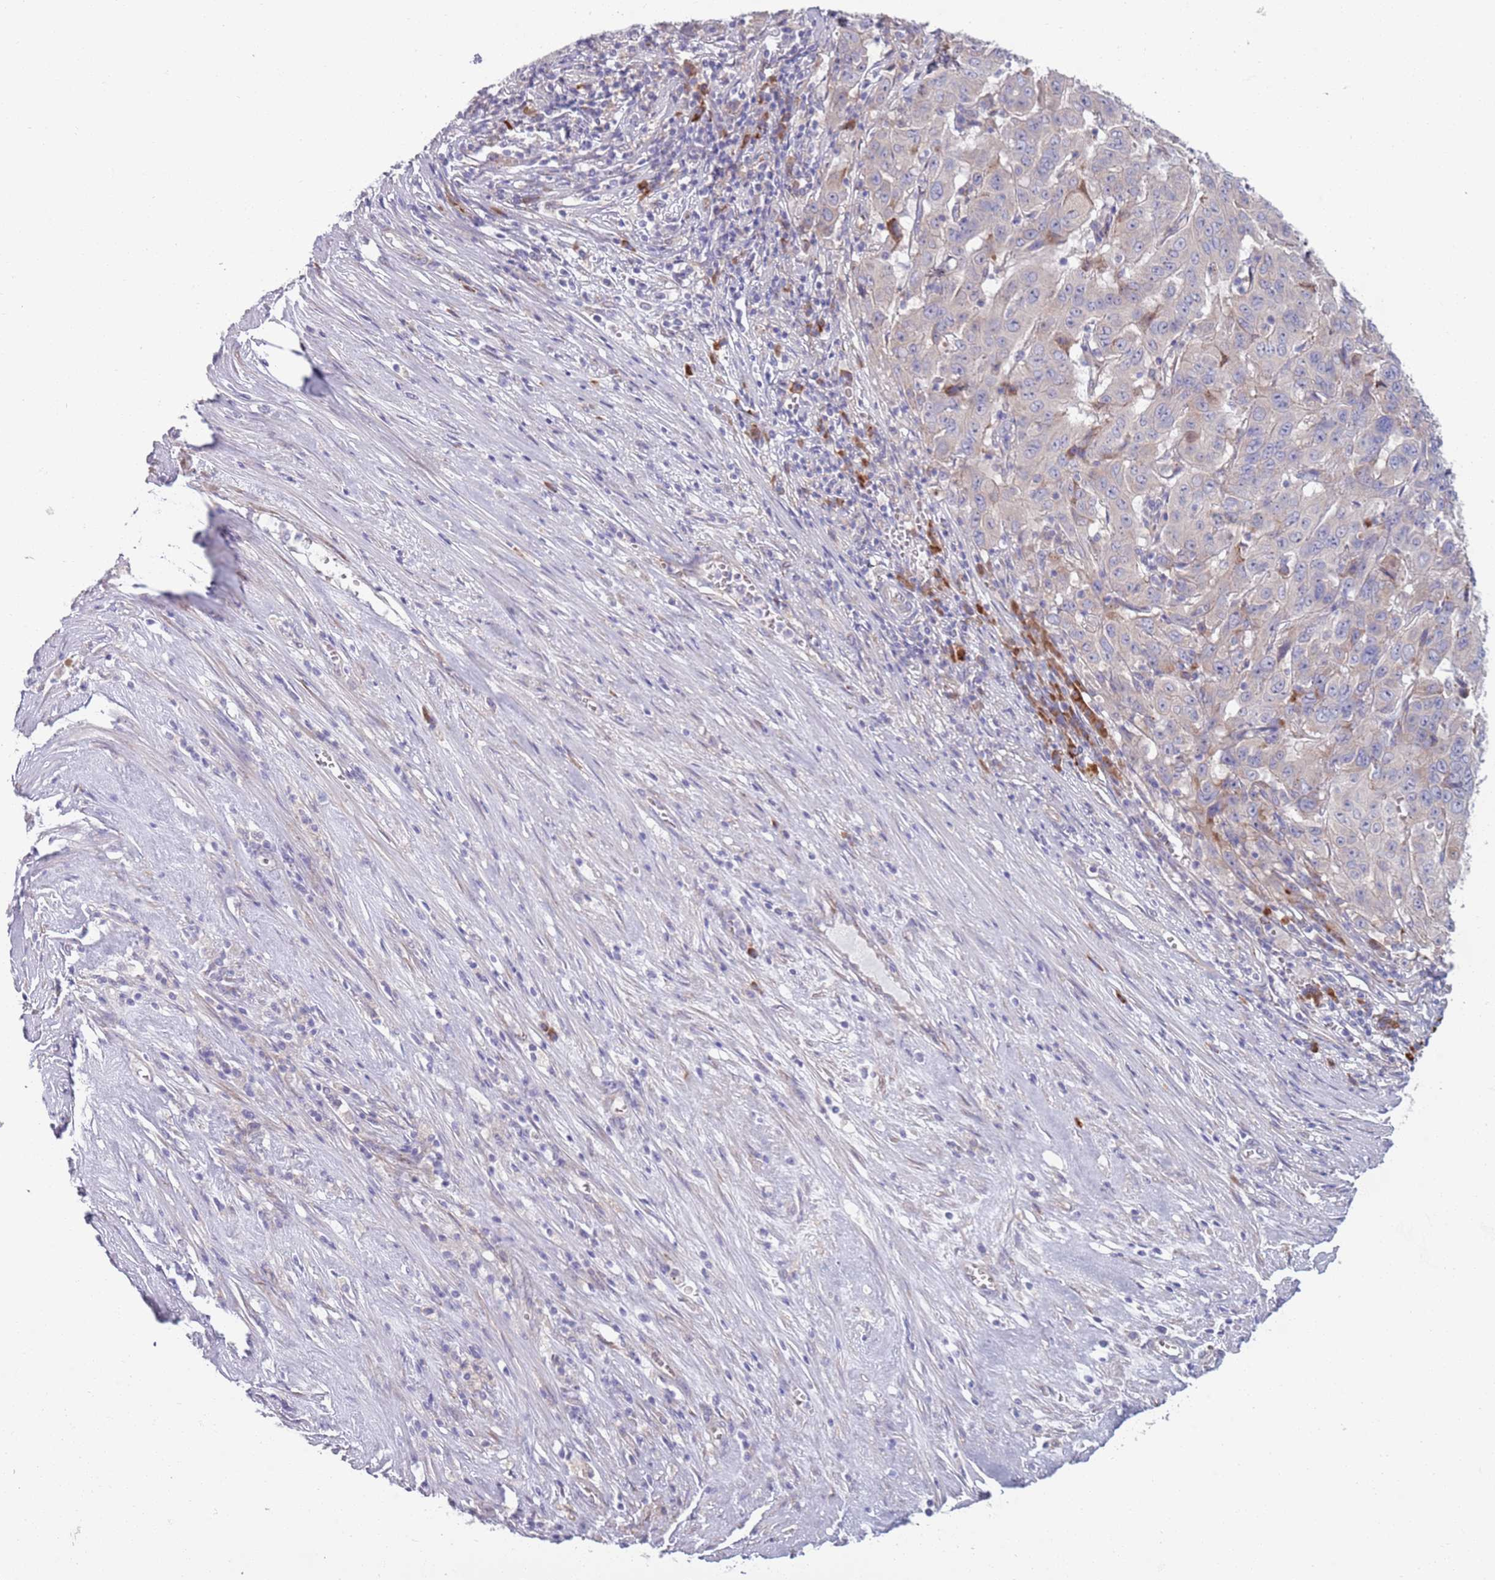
{"staining": {"intensity": "negative", "quantity": "none", "location": "none"}, "tissue": "pancreatic cancer", "cell_type": "Tumor cells", "image_type": "cancer", "snomed": [{"axis": "morphology", "description": "Adenocarcinoma, NOS"}, {"axis": "topography", "description": "Pancreas"}], "caption": "DAB (3,3'-diaminobenzidine) immunohistochemical staining of pancreatic adenocarcinoma demonstrates no significant staining in tumor cells.", "gene": "LTB", "patient": {"sex": "male", "age": 63}}